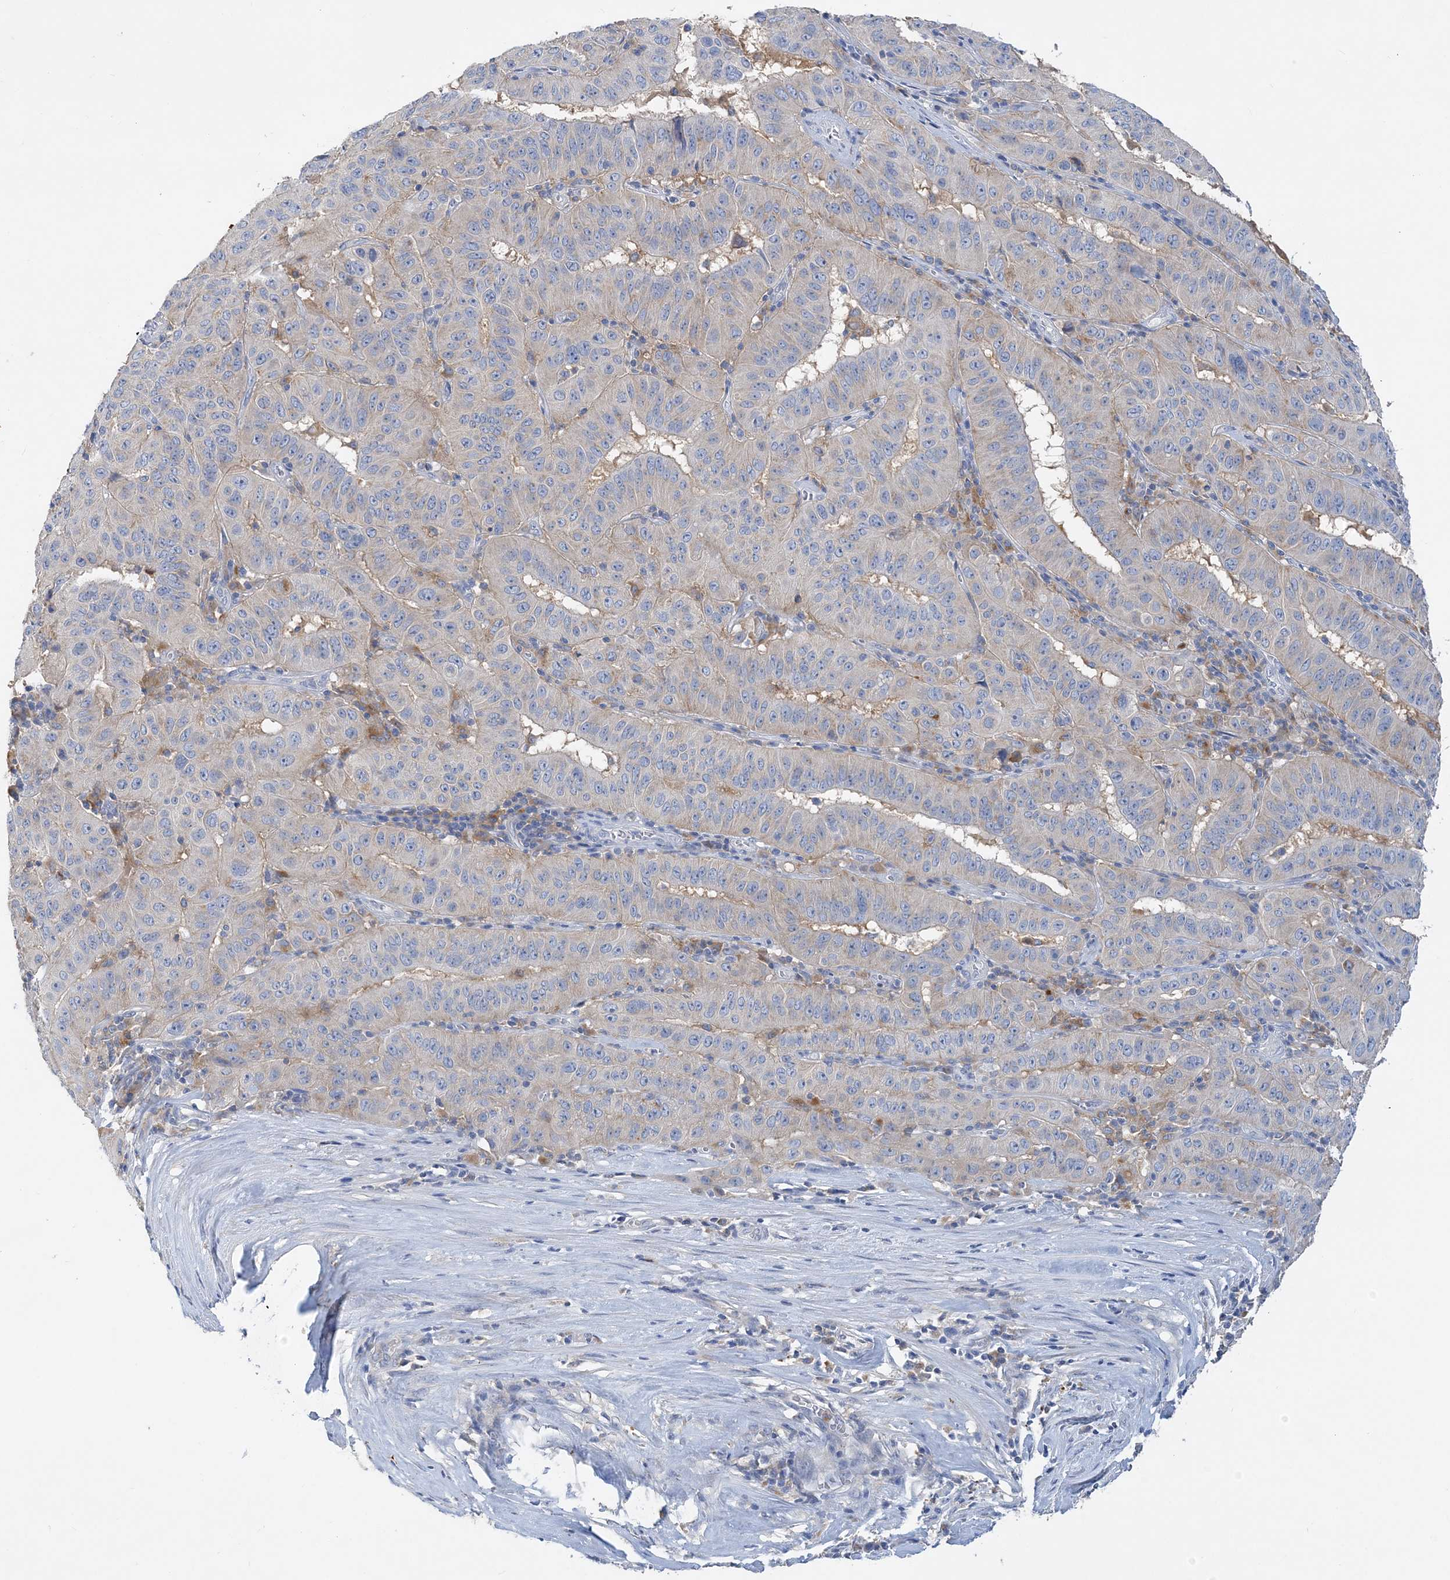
{"staining": {"intensity": "negative", "quantity": "none", "location": "none"}, "tissue": "pancreatic cancer", "cell_type": "Tumor cells", "image_type": "cancer", "snomed": [{"axis": "morphology", "description": "Adenocarcinoma, NOS"}, {"axis": "topography", "description": "Pancreas"}], "caption": "Protein analysis of pancreatic cancer (adenocarcinoma) reveals no significant expression in tumor cells.", "gene": "GRINA", "patient": {"sex": "male", "age": 63}}